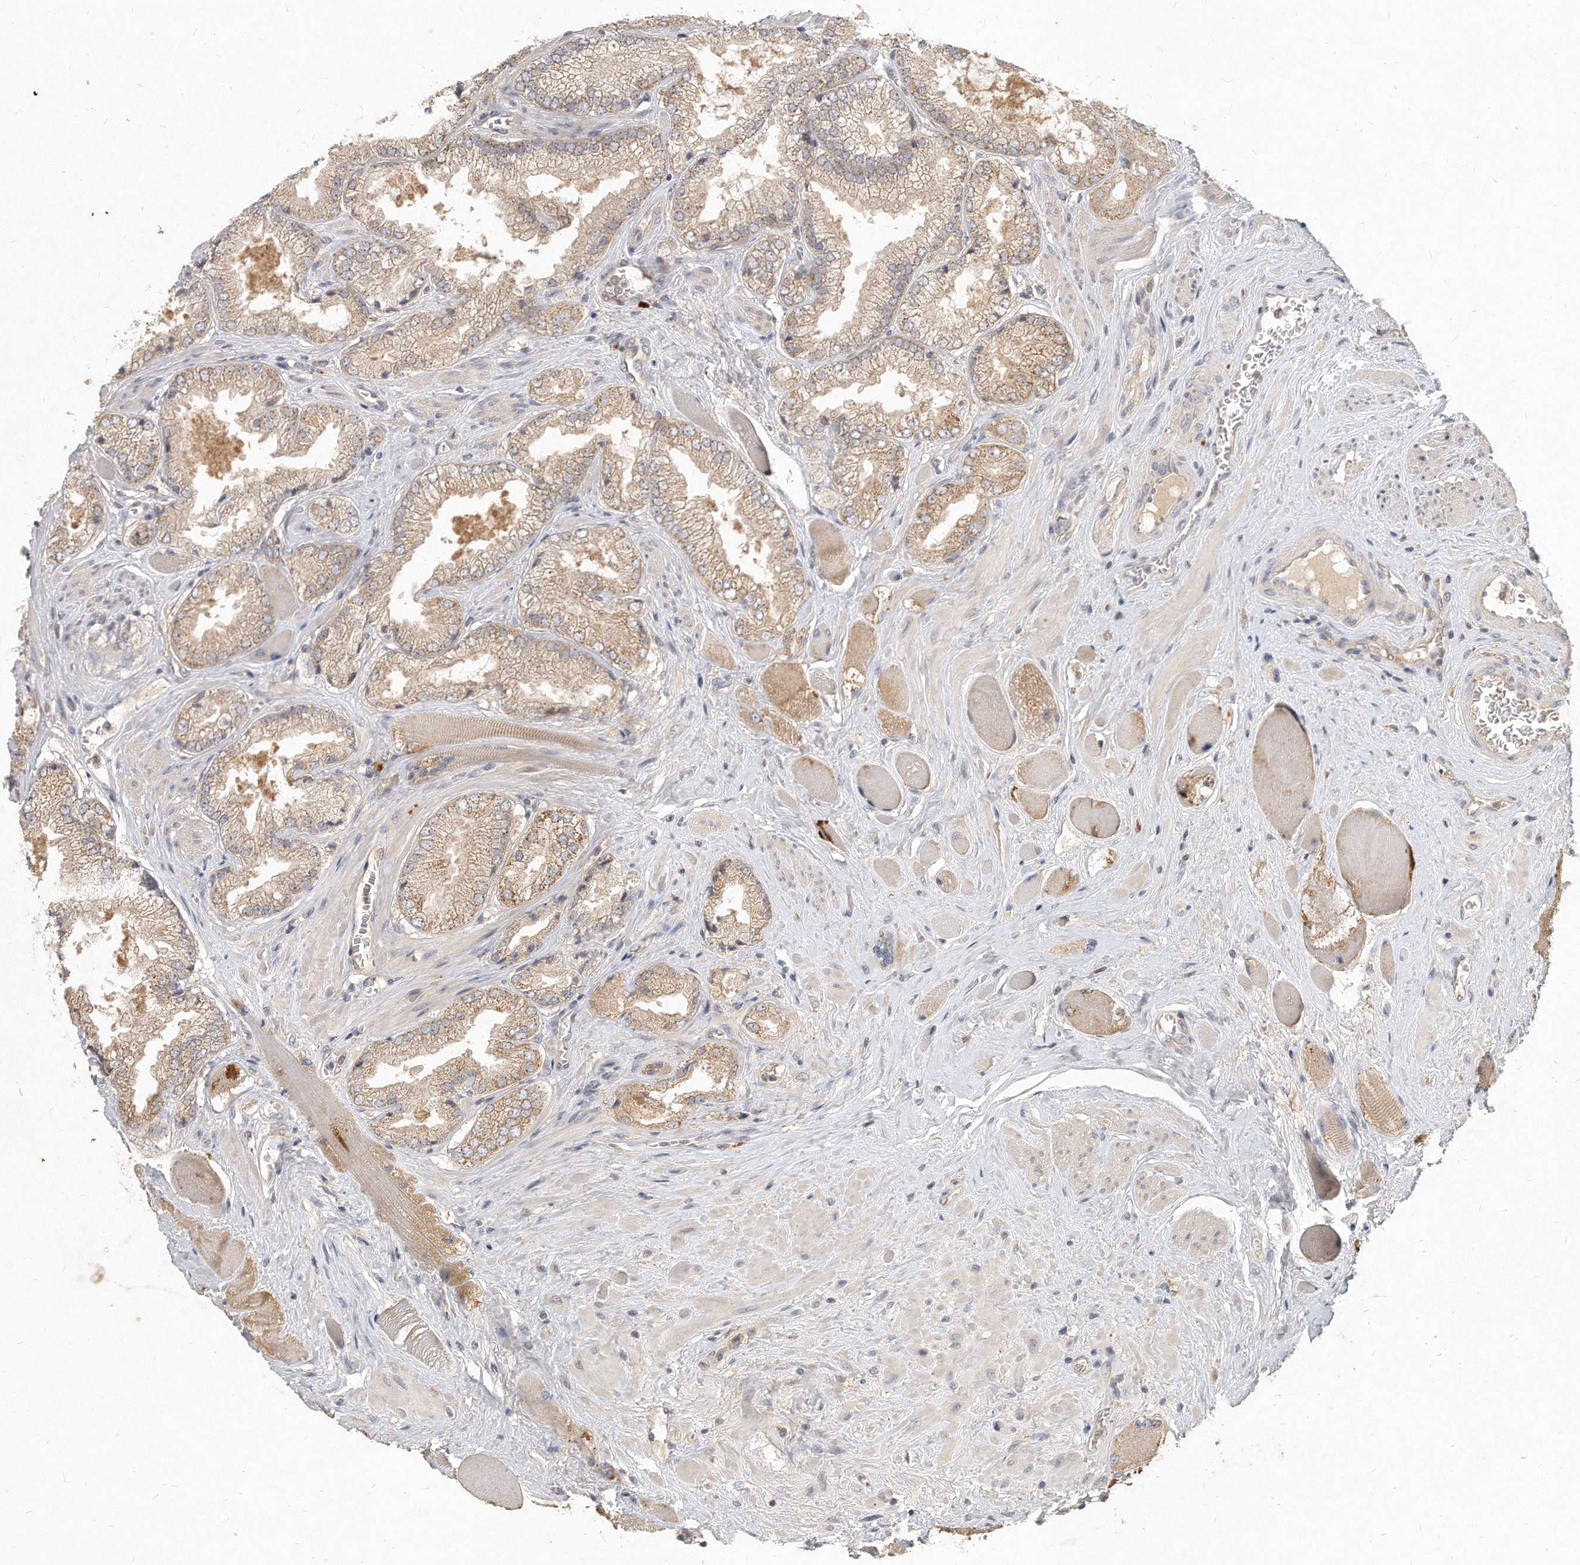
{"staining": {"intensity": "weak", "quantity": ">75%", "location": "cytoplasmic/membranous"}, "tissue": "prostate cancer", "cell_type": "Tumor cells", "image_type": "cancer", "snomed": [{"axis": "morphology", "description": "Adenocarcinoma, High grade"}, {"axis": "topography", "description": "Prostate"}], "caption": "High-power microscopy captured an immunohistochemistry (IHC) photomicrograph of prostate cancer, revealing weak cytoplasmic/membranous positivity in approximately >75% of tumor cells. Using DAB (brown) and hematoxylin (blue) stains, captured at high magnification using brightfield microscopy.", "gene": "LGALS8", "patient": {"sex": "male", "age": 58}}